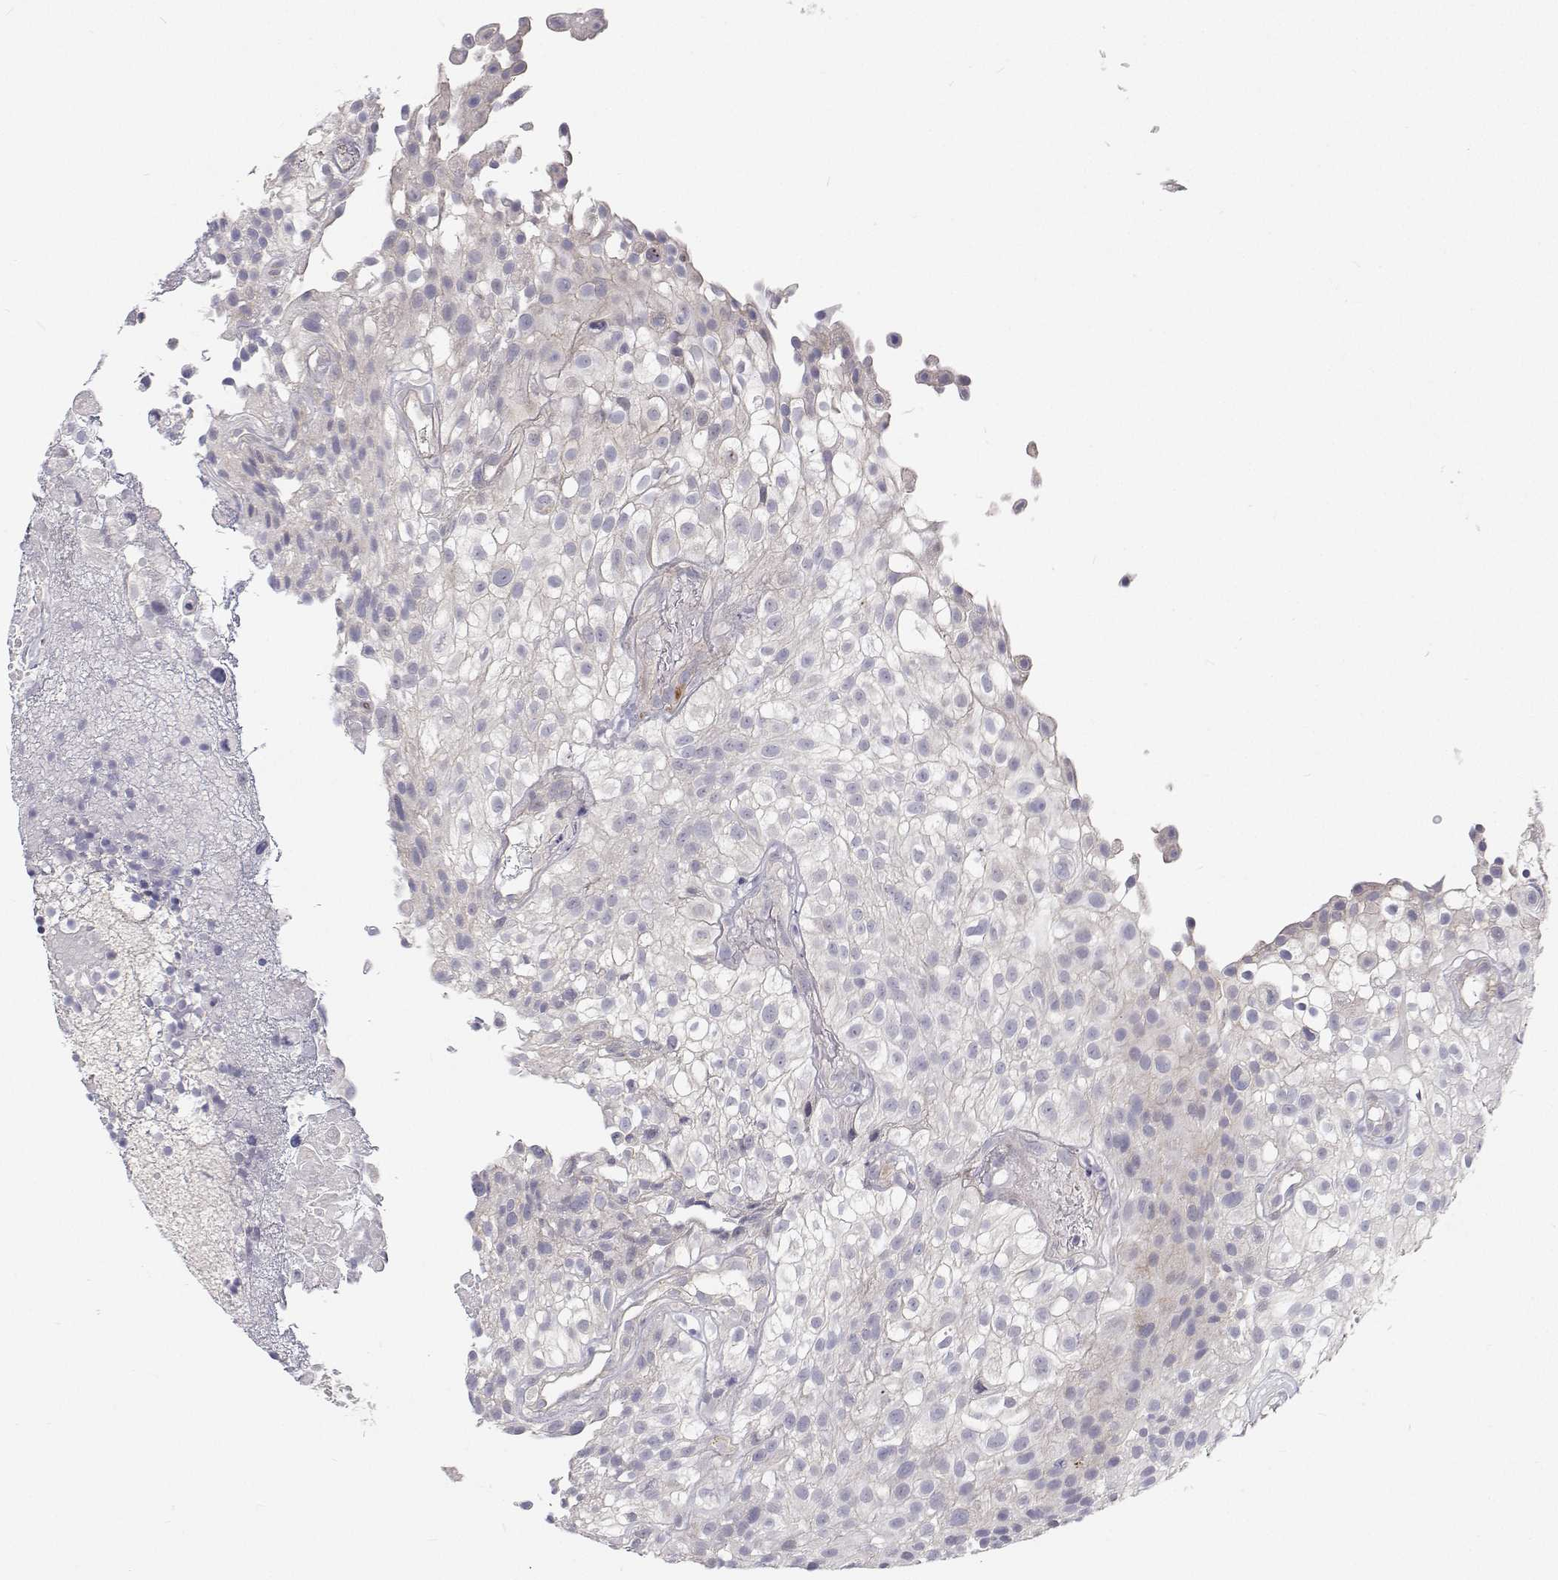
{"staining": {"intensity": "negative", "quantity": "none", "location": "none"}, "tissue": "urothelial cancer", "cell_type": "Tumor cells", "image_type": "cancer", "snomed": [{"axis": "morphology", "description": "Urothelial carcinoma, High grade"}, {"axis": "topography", "description": "Urinary bladder"}], "caption": "There is no significant expression in tumor cells of high-grade urothelial carcinoma.", "gene": "MYPN", "patient": {"sex": "male", "age": 56}}